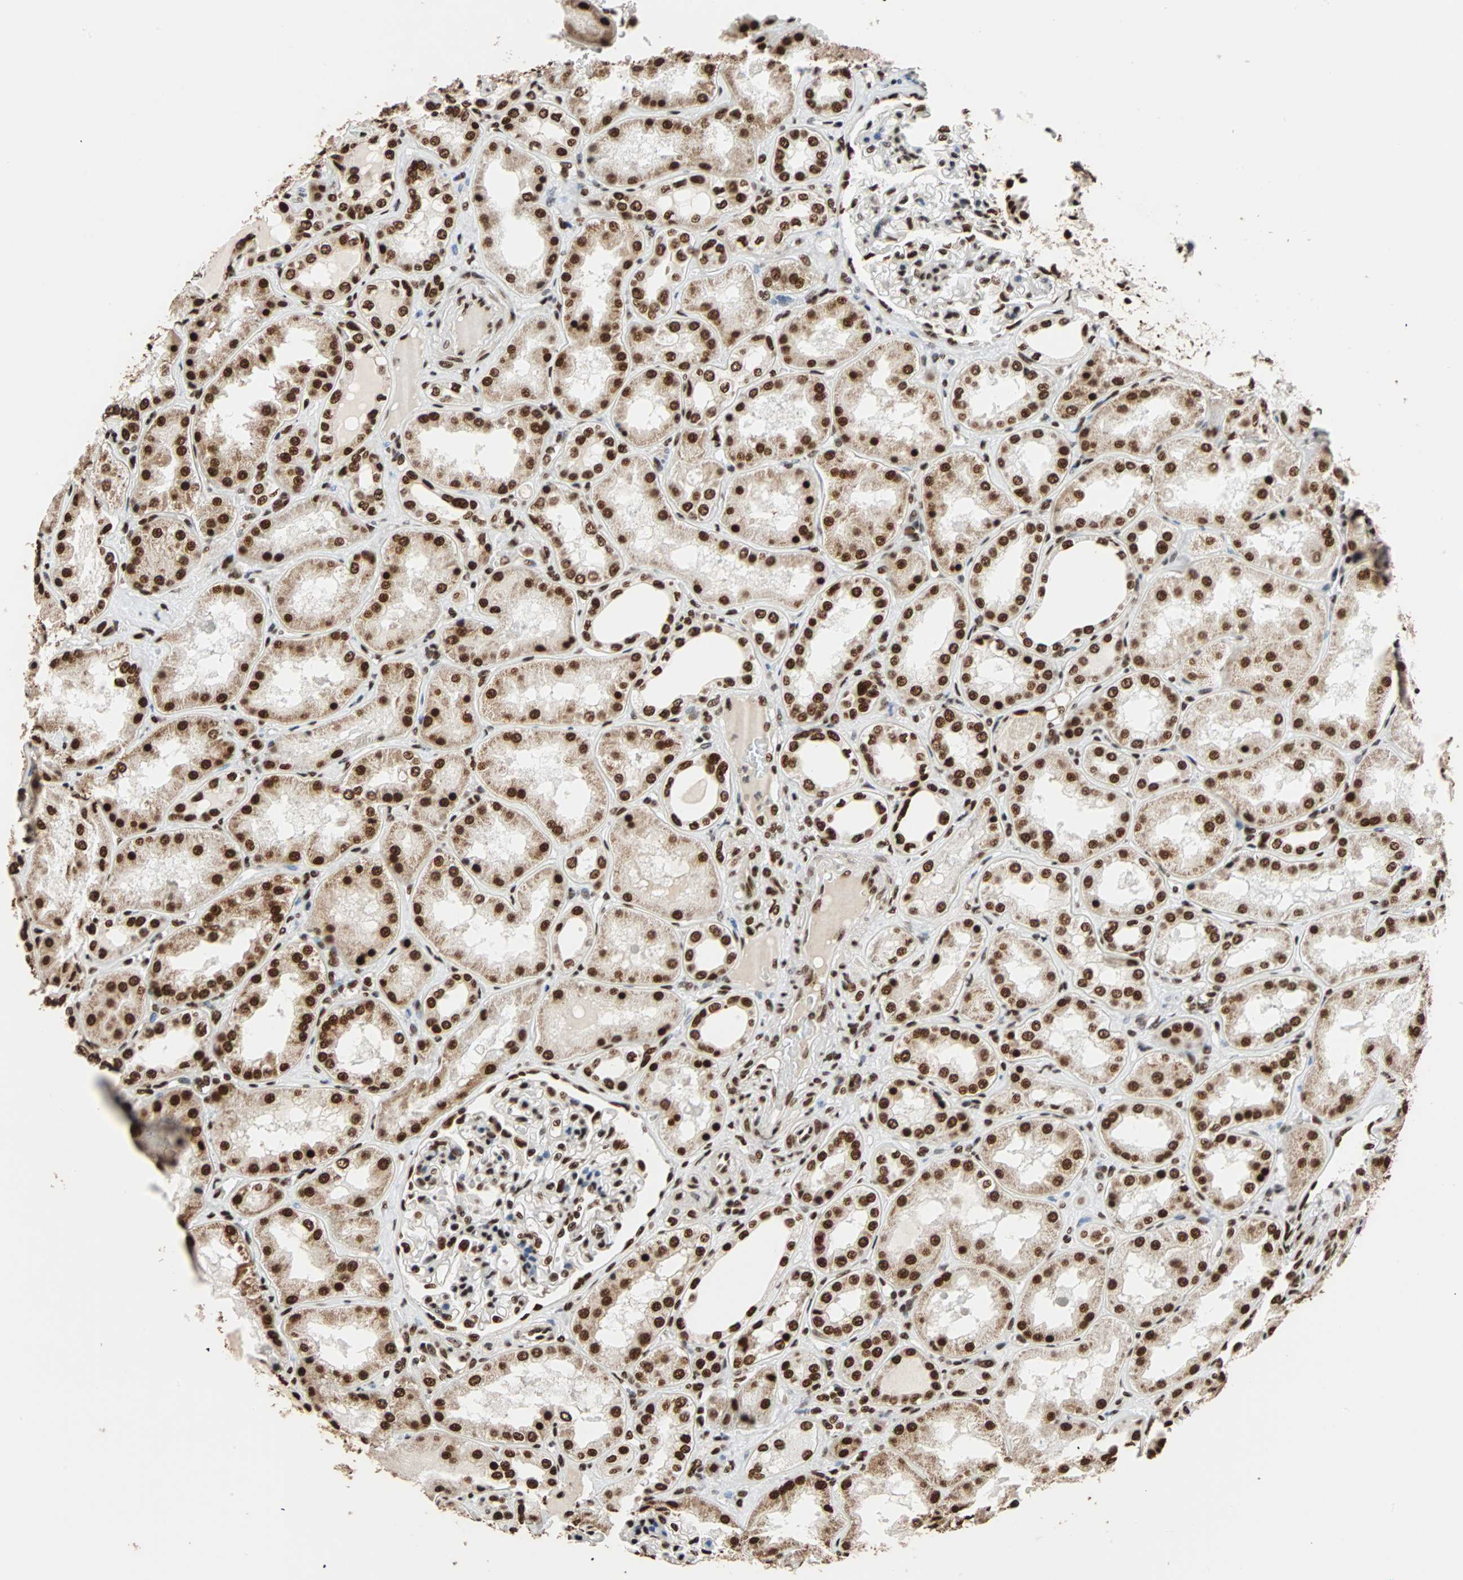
{"staining": {"intensity": "strong", "quantity": ">75%", "location": "nuclear"}, "tissue": "kidney", "cell_type": "Cells in glomeruli", "image_type": "normal", "snomed": [{"axis": "morphology", "description": "Normal tissue, NOS"}, {"axis": "topography", "description": "Kidney"}], "caption": "A micrograph of human kidney stained for a protein displays strong nuclear brown staining in cells in glomeruli.", "gene": "ILF2", "patient": {"sex": "female", "age": 56}}